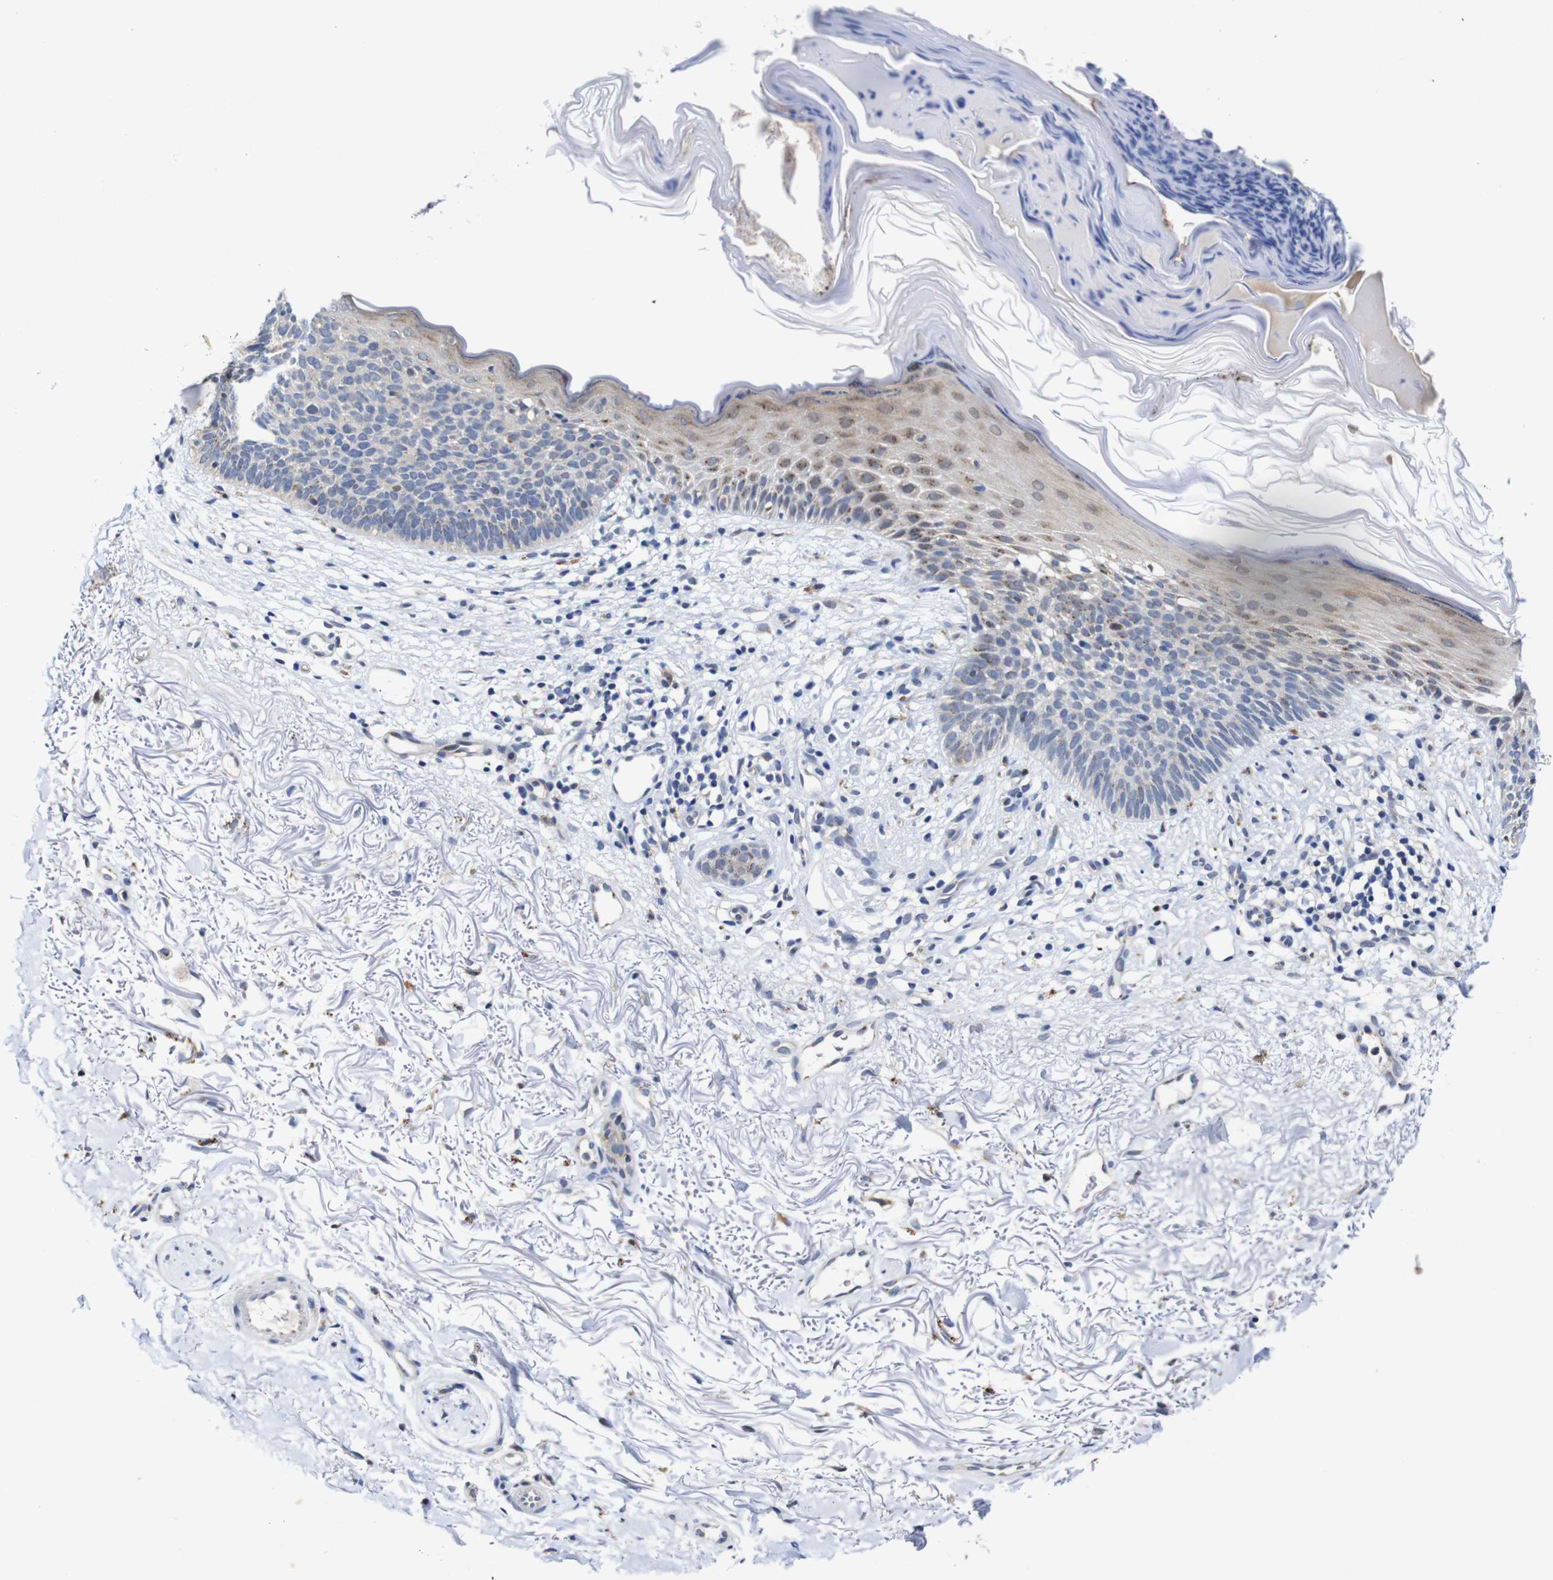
{"staining": {"intensity": "negative", "quantity": "none", "location": "none"}, "tissue": "skin cancer", "cell_type": "Tumor cells", "image_type": "cancer", "snomed": [{"axis": "morphology", "description": "Basal cell carcinoma"}, {"axis": "topography", "description": "Skin"}], "caption": "DAB immunohistochemical staining of basal cell carcinoma (skin) displays no significant expression in tumor cells.", "gene": "FURIN", "patient": {"sex": "female", "age": 70}}